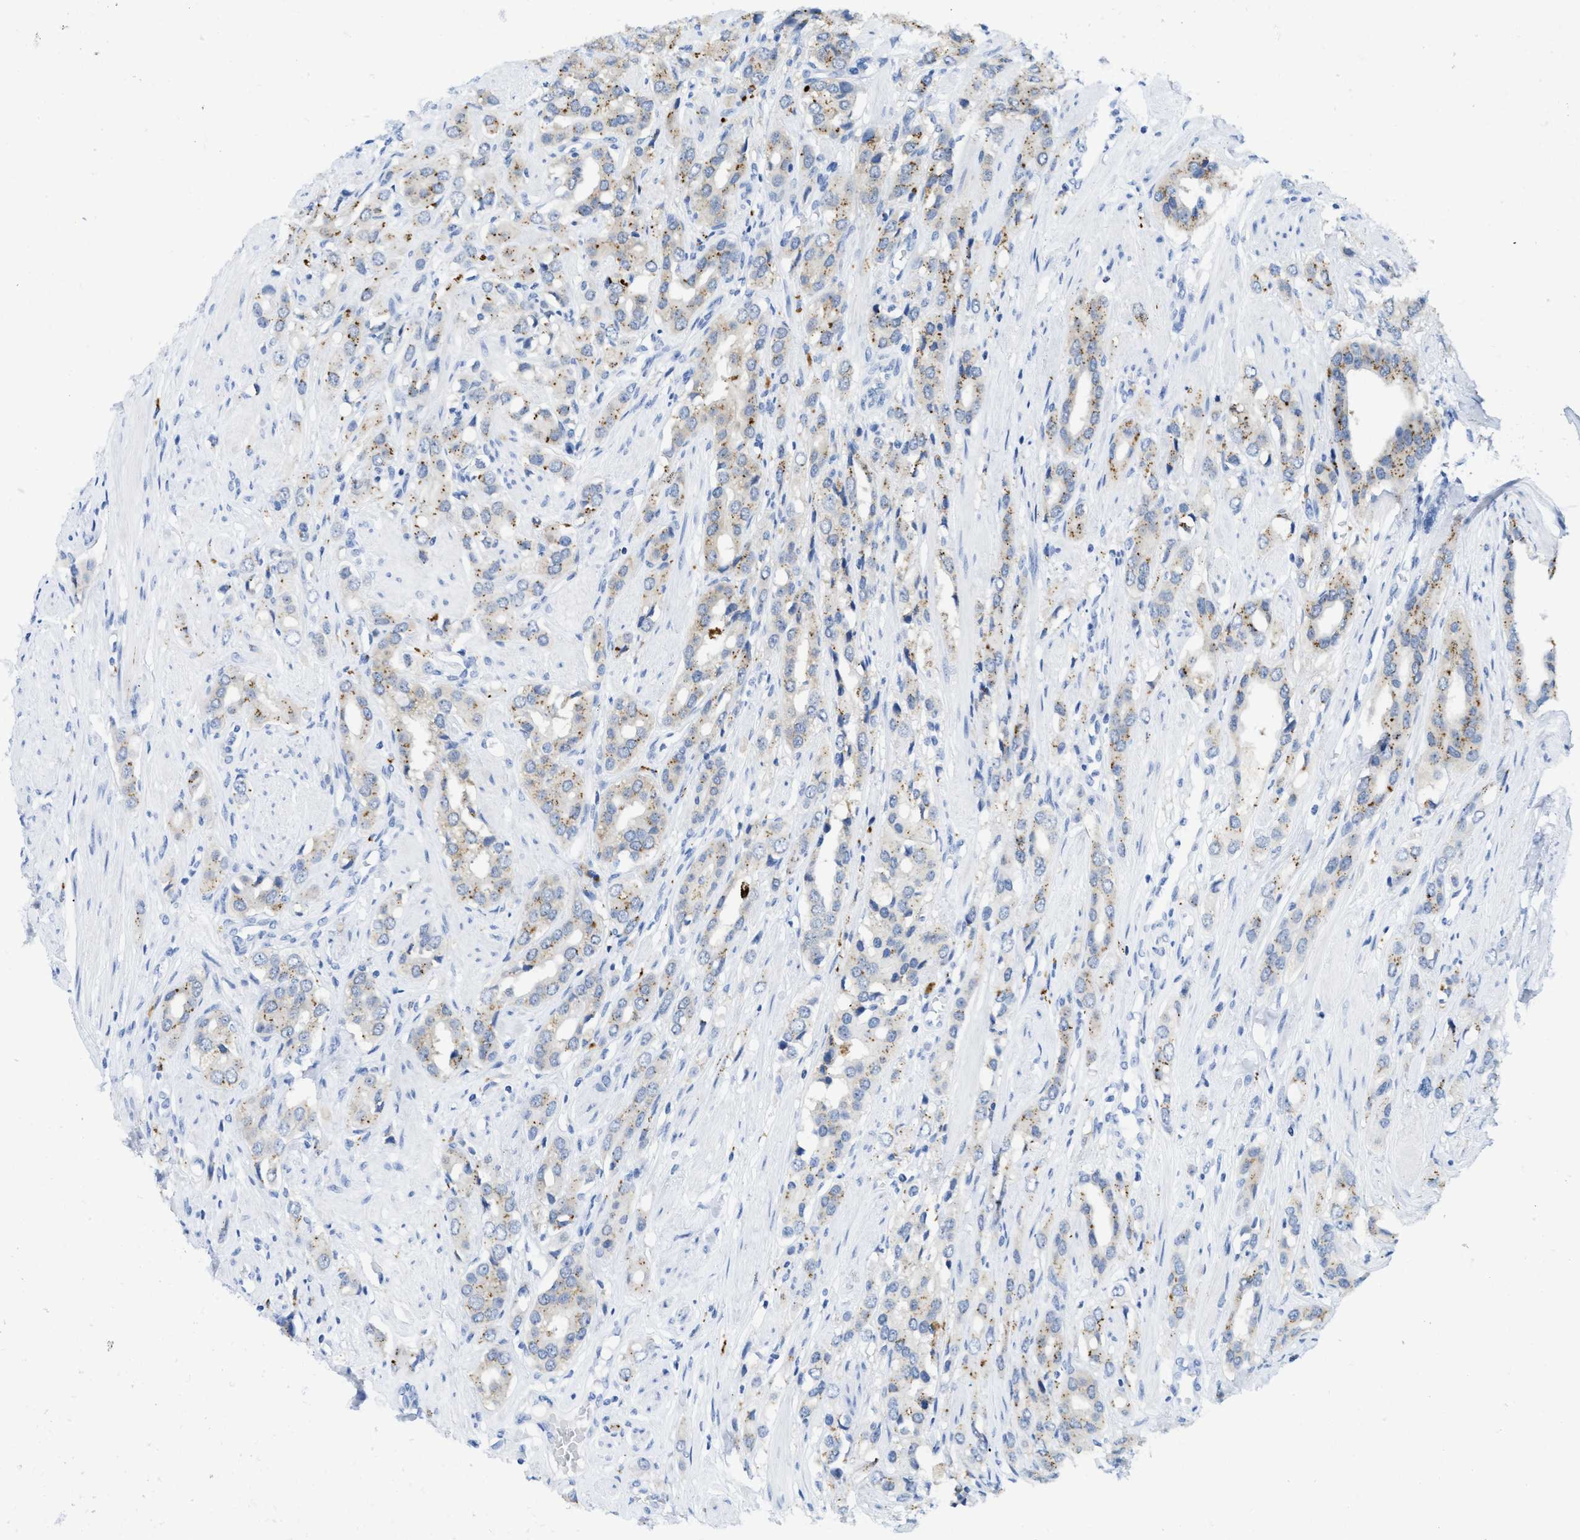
{"staining": {"intensity": "moderate", "quantity": "<25%", "location": "cytoplasmic/membranous"}, "tissue": "prostate cancer", "cell_type": "Tumor cells", "image_type": "cancer", "snomed": [{"axis": "morphology", "description": "Adenocarcinoma, High grade"}, {"axis": "topography", "description": "Prostate"}], "caption": "Immunohistochemical staining of high-grade adenocarcinoma (prostate) displays low levels of moderate cytoplasmic/membranous protein staining in about <25% of tumor cells.", "gene": "WDR4", "patient": {"sex": "male", "age": 52}}